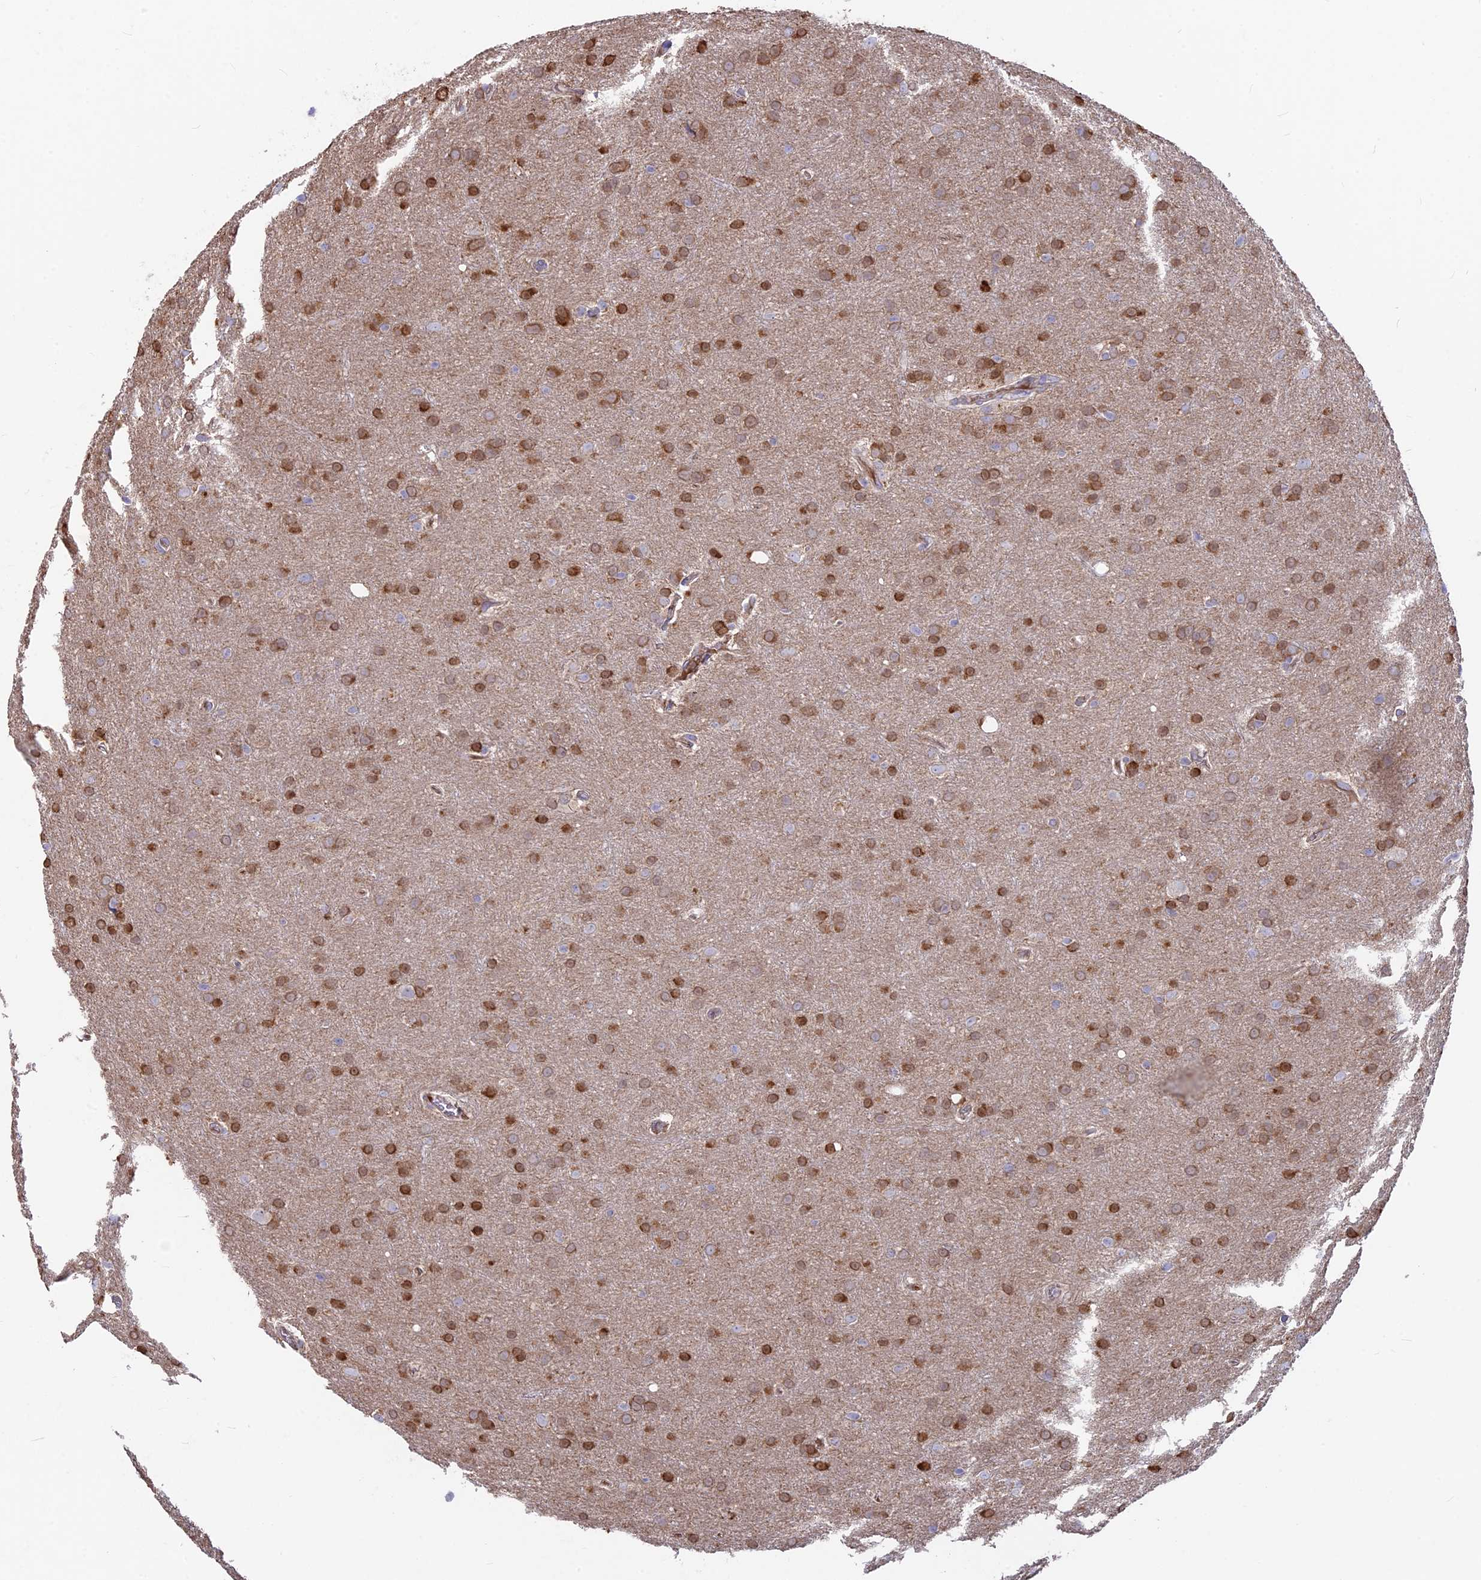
{"staining": {"intensity": "moderate", "quantity": "25%-75%", "location": "cytoplasmic/membranous"}, "tissue": "glioma", "cell_type": "Tumor cells", "image_type": "cancer", "snomed": [{"axis": "morphology", "description": "Glioma, malignant, Low grade"}, {"axis": "topography", "description": "Brain"}], "caption": "IHC of glioma exhibits medium levels of moderate cytoplasmic/membranous positivity in approximately 25%-75% of tumor cells.", "gene": "PZP", "patient": {"sex": "female", "age": 32}}